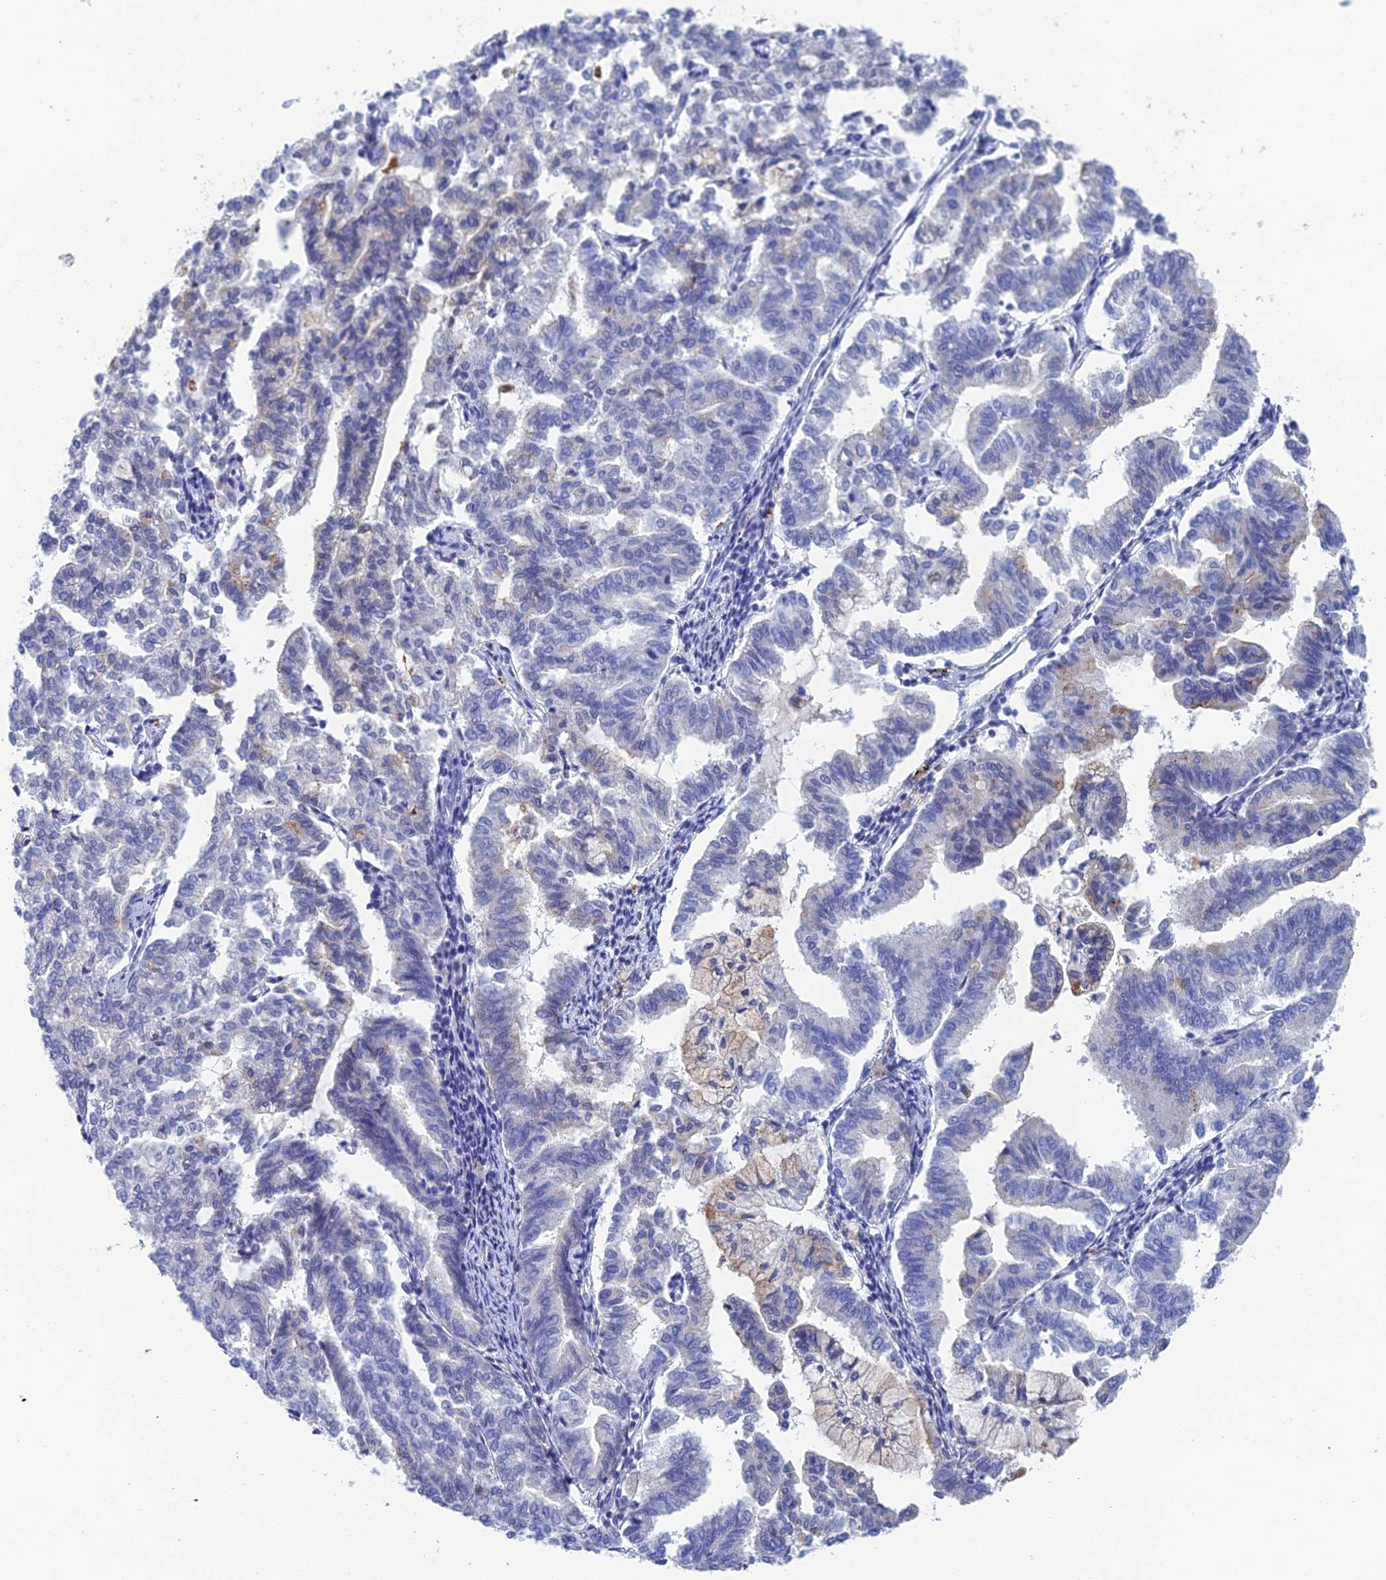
{"staining": {"intensity": "negative", "quantity": "none", "location": "none"}, "tissue": "endometrial cancer", "cell_type": "Tumor cells", "image_type": "cancer", "snomed": [{"axis": "morphology", "description": "Adenocarcinoma, NOS"}, {"axis": "topography", "description": "Endometrium"}], "caption": "Tumor cells show no significant protein expression in endometrial cancer (adenocarcinoma).", "gene": "CFAP210", "patient": {"sex": "female", "age": 79}}